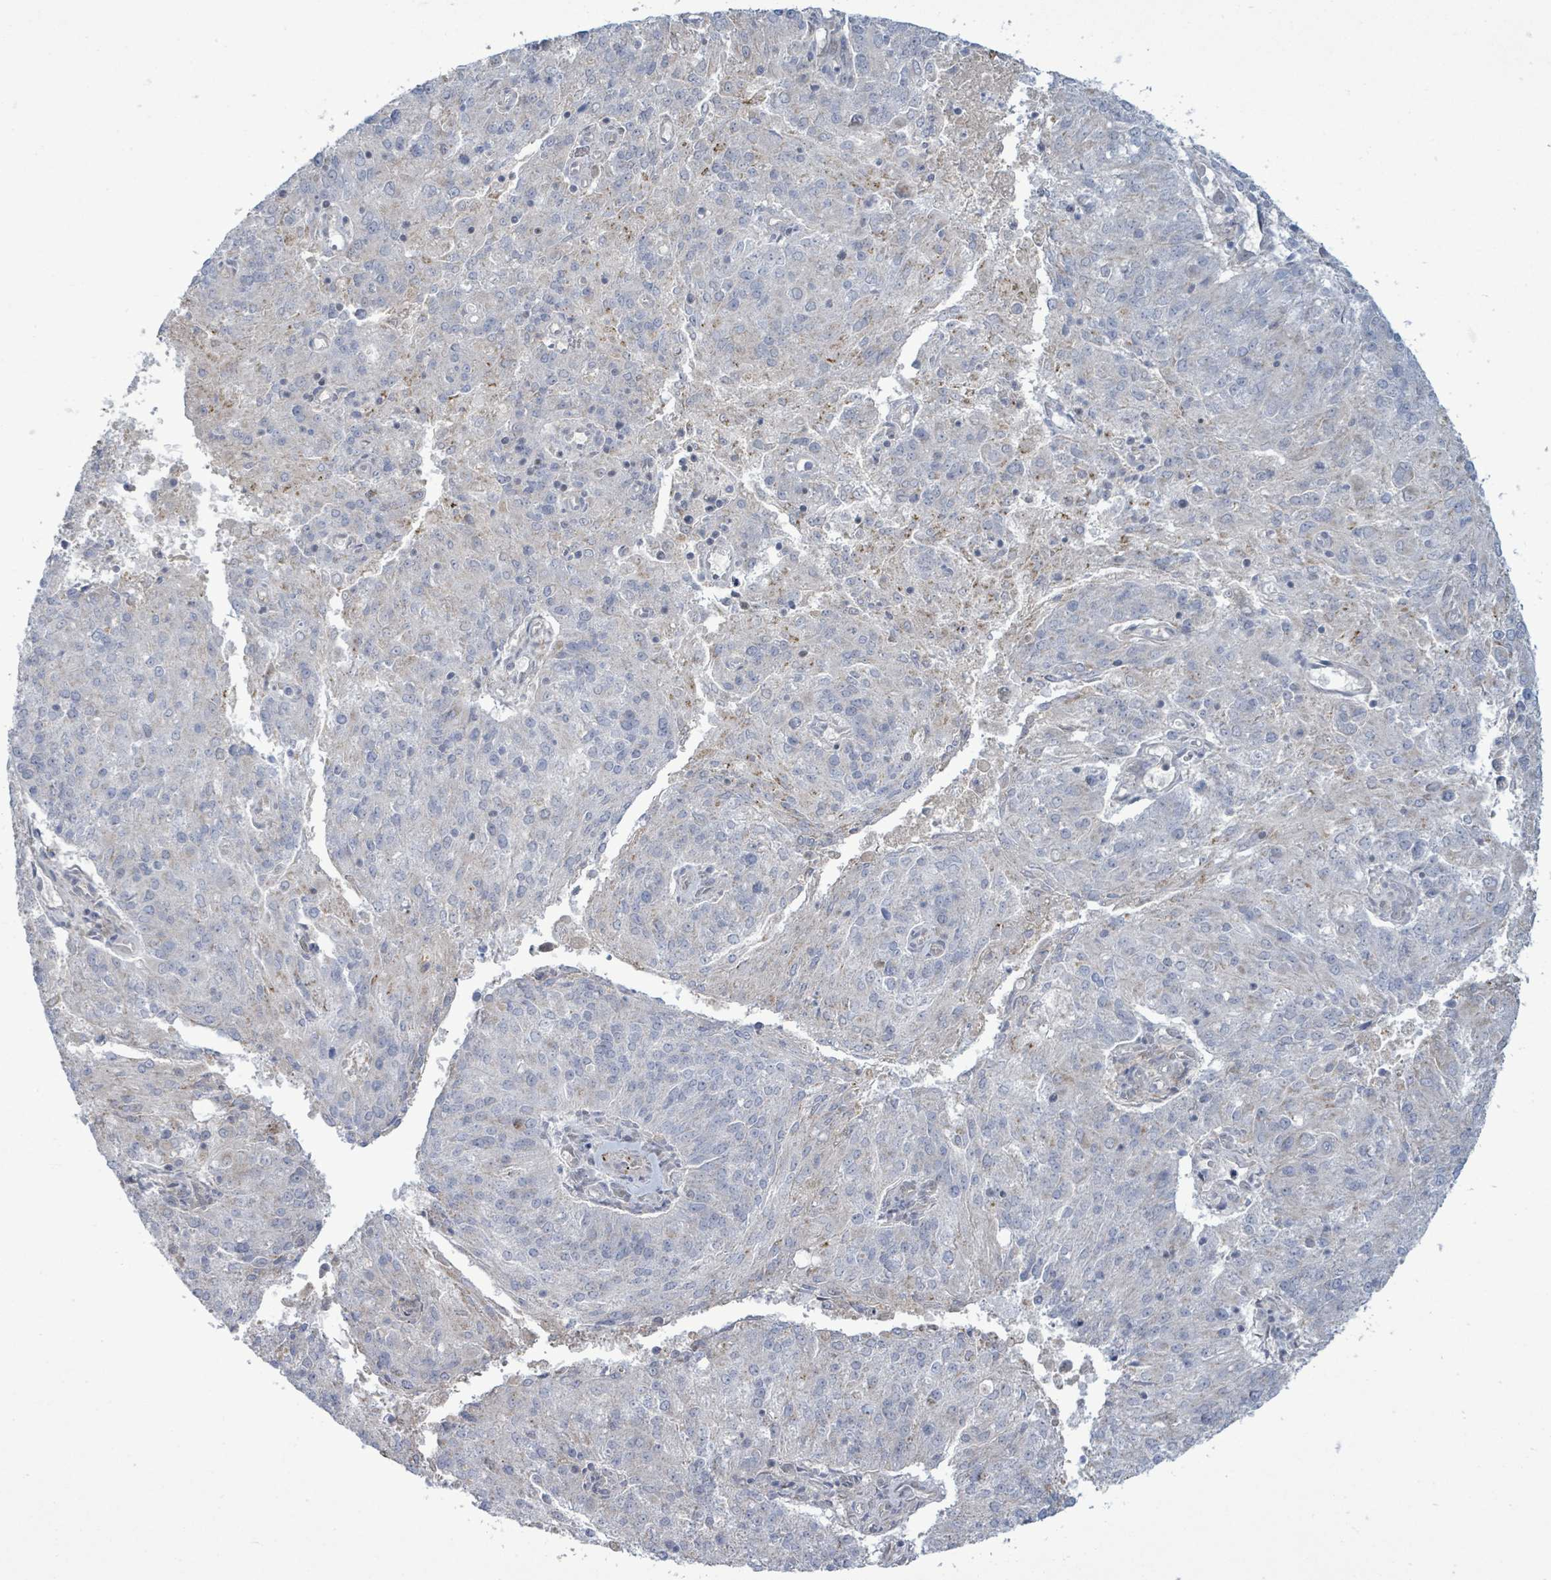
{"staining": {"intensity": "weak", "quantity": "<25%", "location": "cytoplasmic/membranous"}, "tissue": "endometrial cancer", "cell_type": "Tumor cells", "image_type": "cancer", "snomed": [{"axis": "morphology", "description": "Adenocarcinoma, NOS"}, {"axis": "topography", "description": "Endometrium"}], "caption": "An immunohistochemistry (IHC) photomicrograph of endometrial cancer (adenocarcinoma) is shown. There is no staining in tumor cells of endometrial cancer (adenocarcinoma).", "gene": "ZFPM1", "patient": {"sex": "female", "age": 82}}